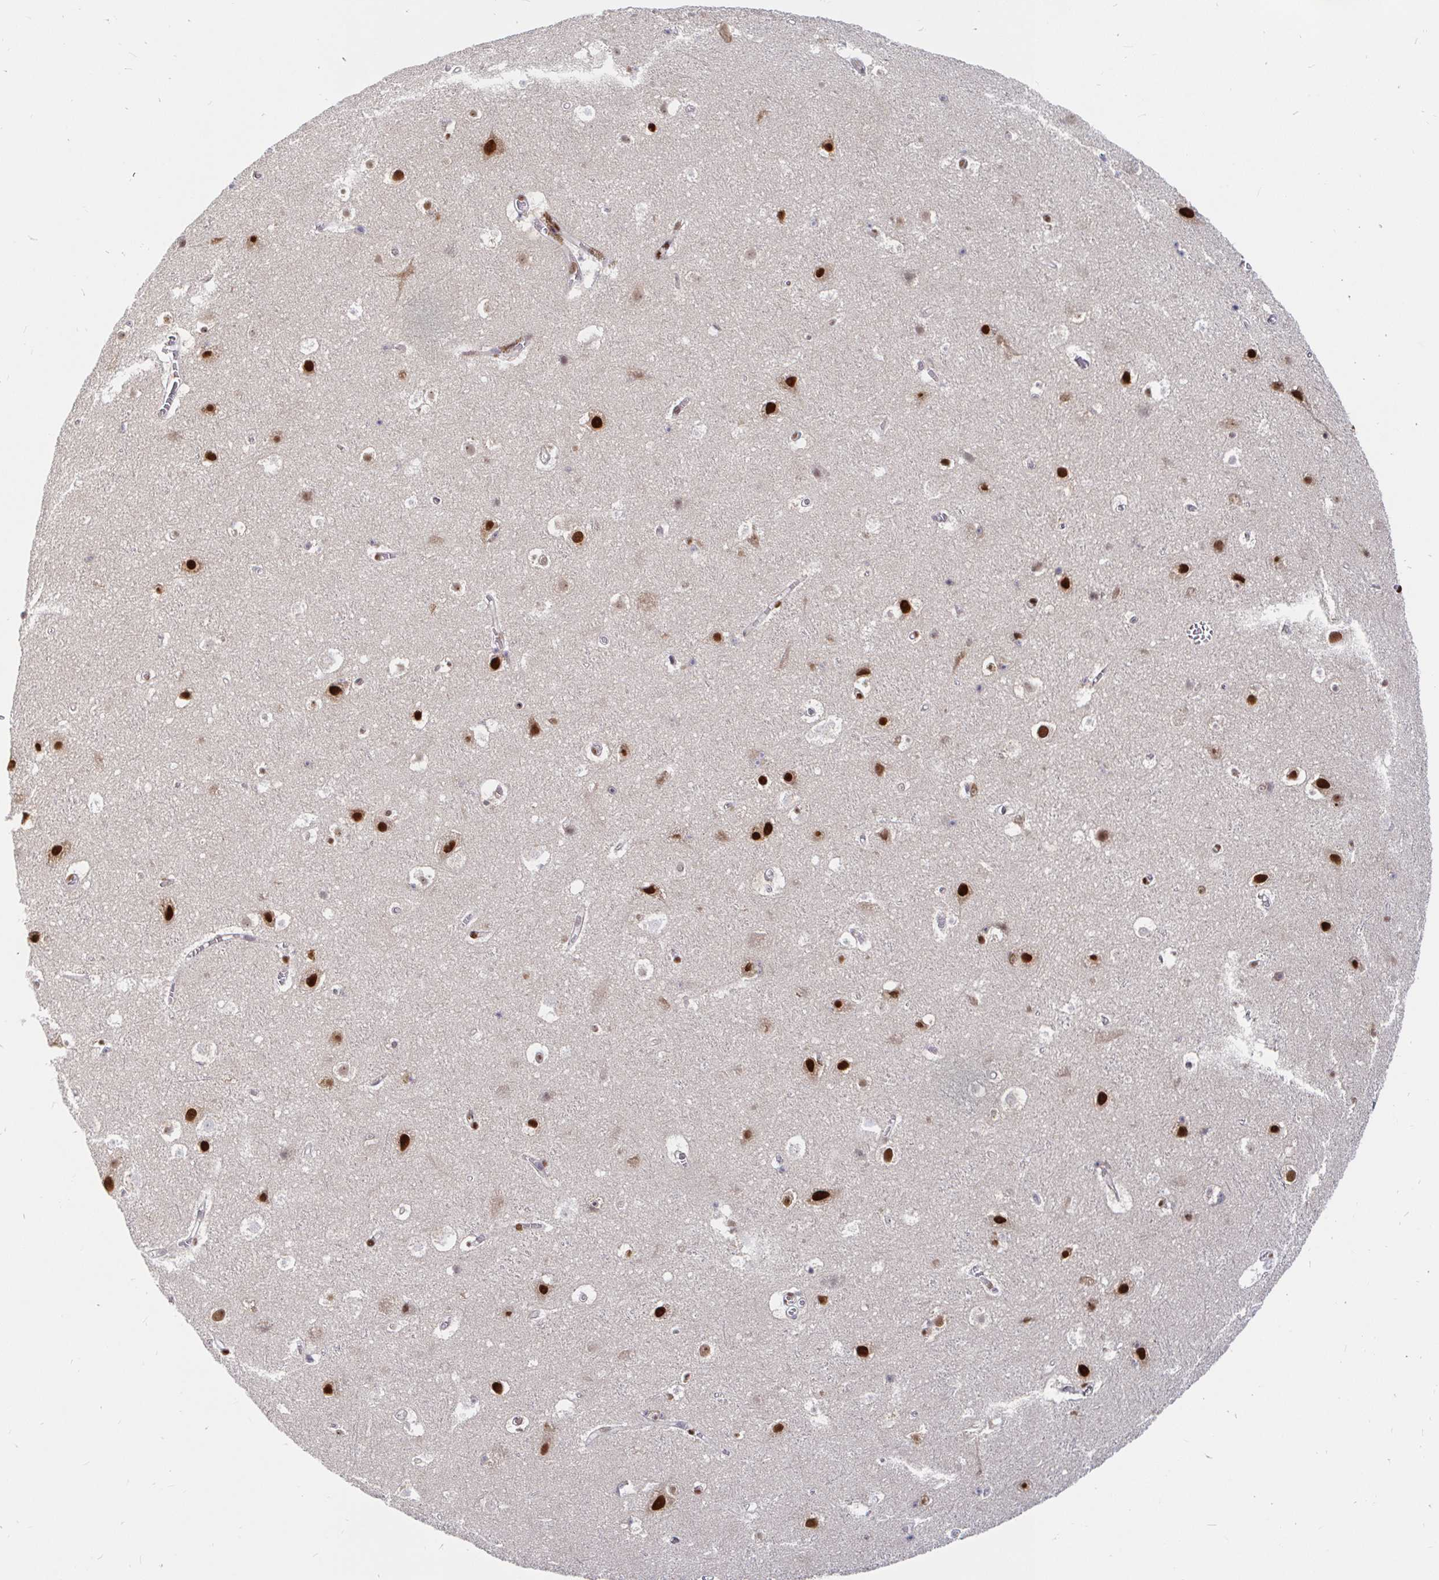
{"staining": {"intensity": "moderate", "quantity": "<25%", "location": "cytoplasmic/membranous,nuclear"}, "tissue": "cerebral cortex", "cell_type": "Endothelial cells", "image_type": "normal", "snomed": [{"axis": "morphology", "description": "Normal tissue, NOS"}, {"axis": "topography", "description": "Cerebral cortex"}], "caption": "DAB (3,3'-diaminobenzidine) immunohistochemical staining of normal human cerebral cortex exhibits moderate cytoplasmic/membranous,nuclear protein expression in about <25% of endothelial cells. The protein of interest is shown in brown color, while the nuclei are stained blue.", "gene": "RBMXL1", "patient": {"sex": "female", "age": 42}}